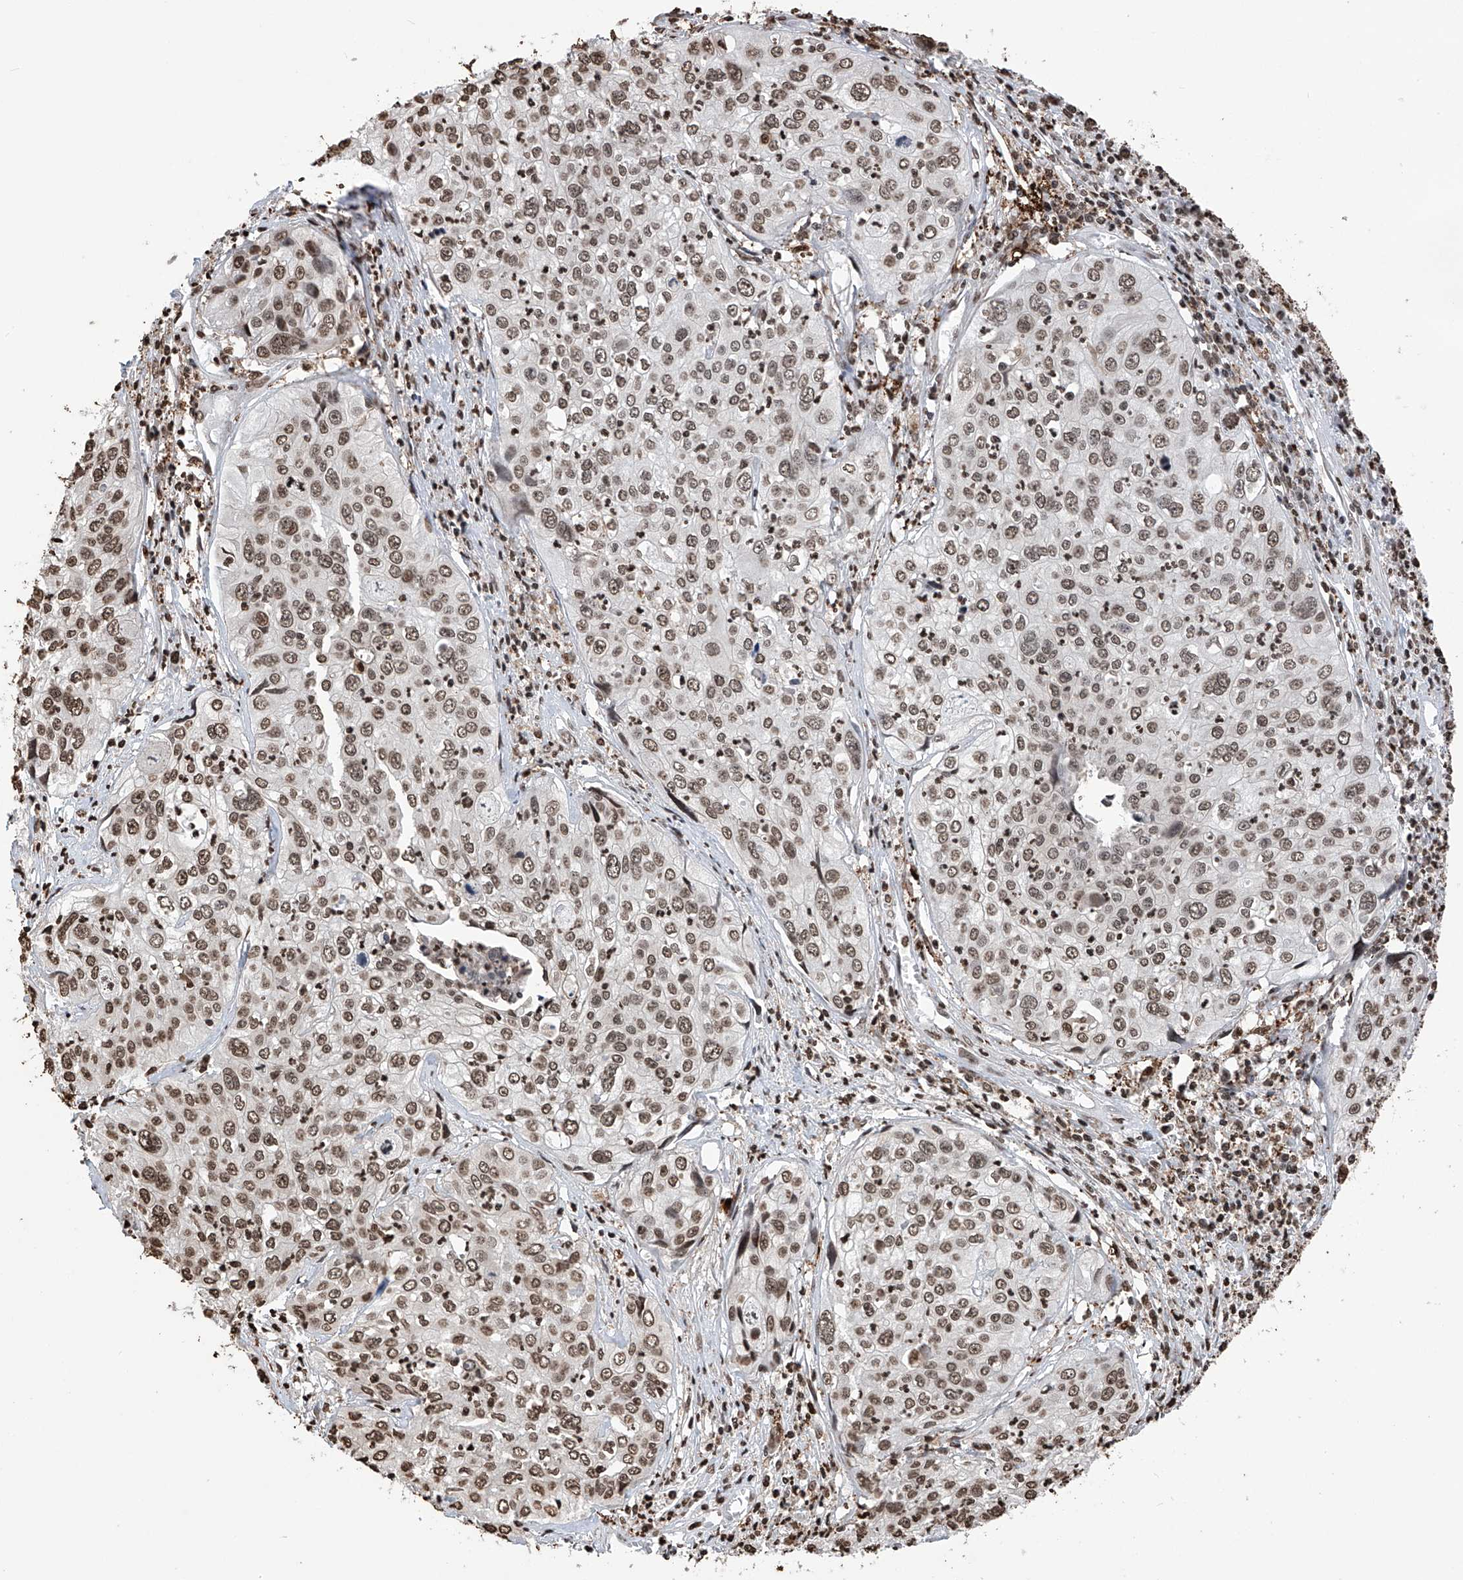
{"staining": {"intensity": "moderate", "quantity": ">75%", "location": "nuclear"}, "tissue": "cervical cancer", "cell_type": "Tumor cells", "image_type": "cancer", "snomed": [{"axis": "morphology", "description": "Squamous cell carcinoma, NOS"}, {"axis": "topography", "description": "Cervix"}], "caption": "Tumor cells show medium levels of moderate nuclear positivity in approximately >75% of cells in cervical cancer (squamous cell carcinoma).", "gene": "CFAP410", "patient": {"sex": "female", "age": 31}}